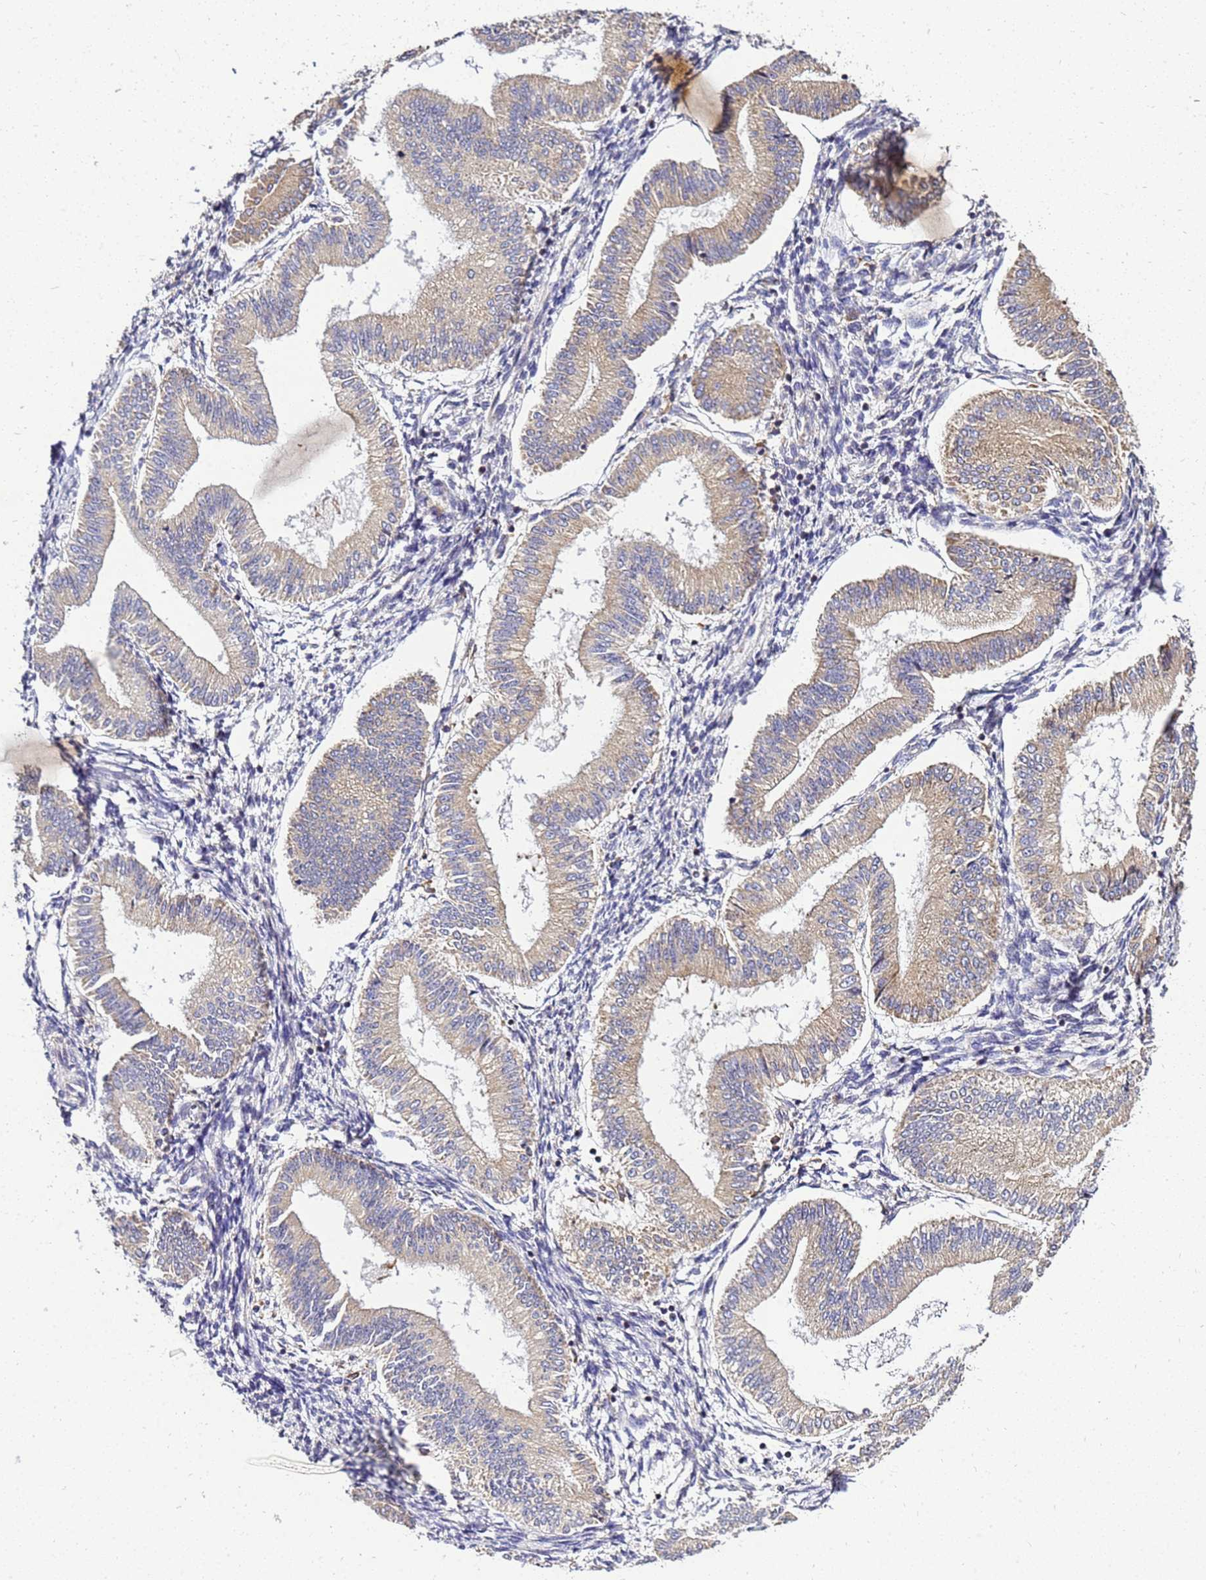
{"staining": {"intensity": "negative", "quantity": "none", "location": "none"}, "tissue": "endometrium", "cell_type": "Cells in endometrial stroma", "image_type": "normal", "snomed": [{"axis": "morphology", "description": "Normal tissue, NOS"}, {"axis": "topography", "description": "Endometrium"}], "caption": "Endometrium stained for a protein using IHC demonstrates no positivity cells in endometrial stroma.", "gene": "ADPGK", "patient": {"sex": "female", "age": 39}}